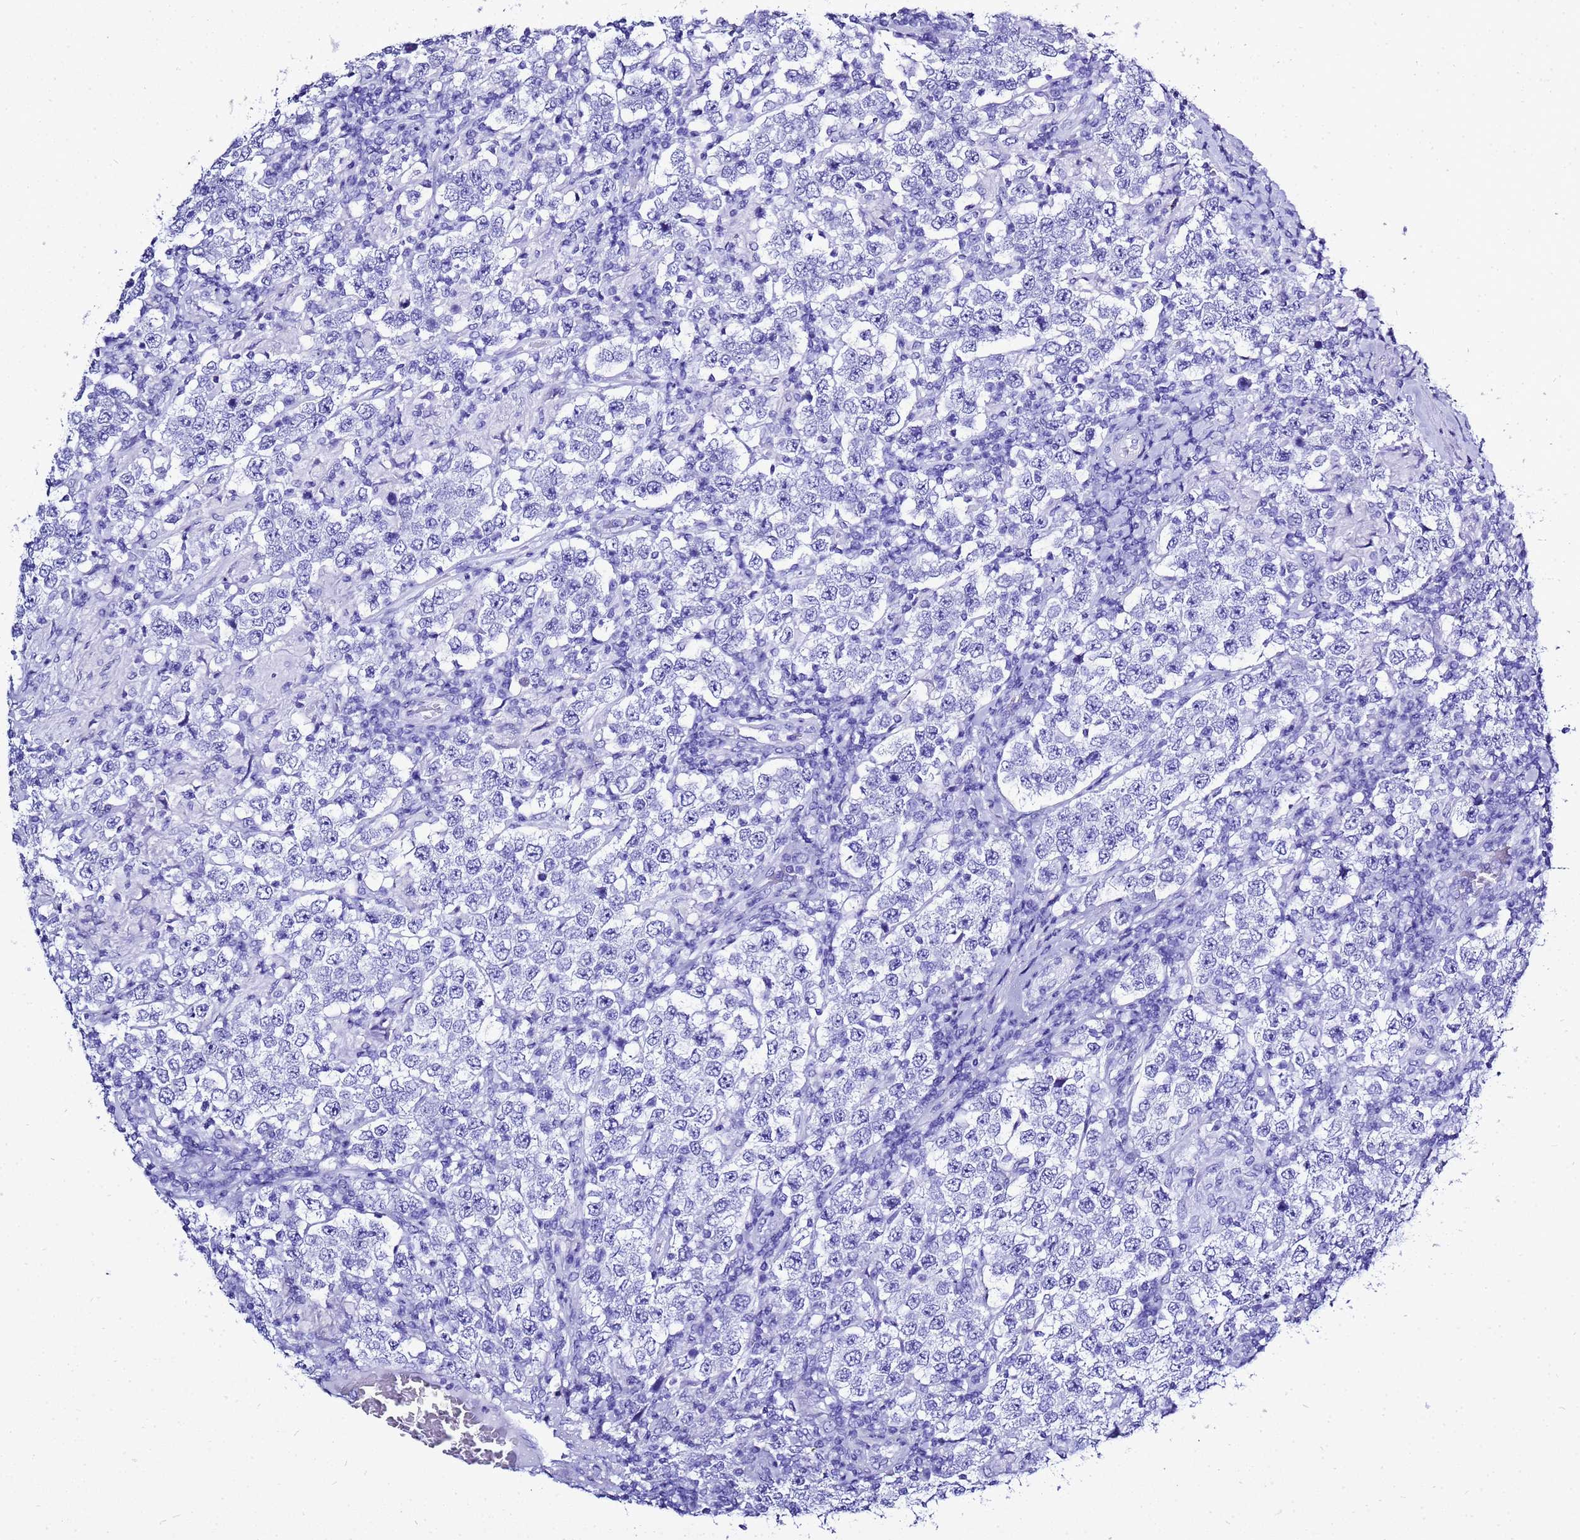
{"staining": {"intensity": "negative", "quantity": "none", "location": "none"}, "tissue": "testis cancer", "cell_type": "Tumor cells", "image_type": "cancer", "snomed": [{"axis": "morphology", "description": "Normal tissue, NOS"}, {"axis": "morphology", "description": "Urothelial carcinoma, High grade"}, {"axis": "morphology", "description": "Seminoma, NOS"}, {"axis": "morphology", "description": "Carcinoma, Embryonal, NOS"}, {"axis": "topography", "description": "Urinary bladder"}, {"axis": "topography", "description": "Testis"}], "caption": "There is no significant positivity in tumor cells of testis cancer (urothelial carcinoma (high-grade)).", "gene": "LIPF", "patient": {"sex": "male", "age": 41}}